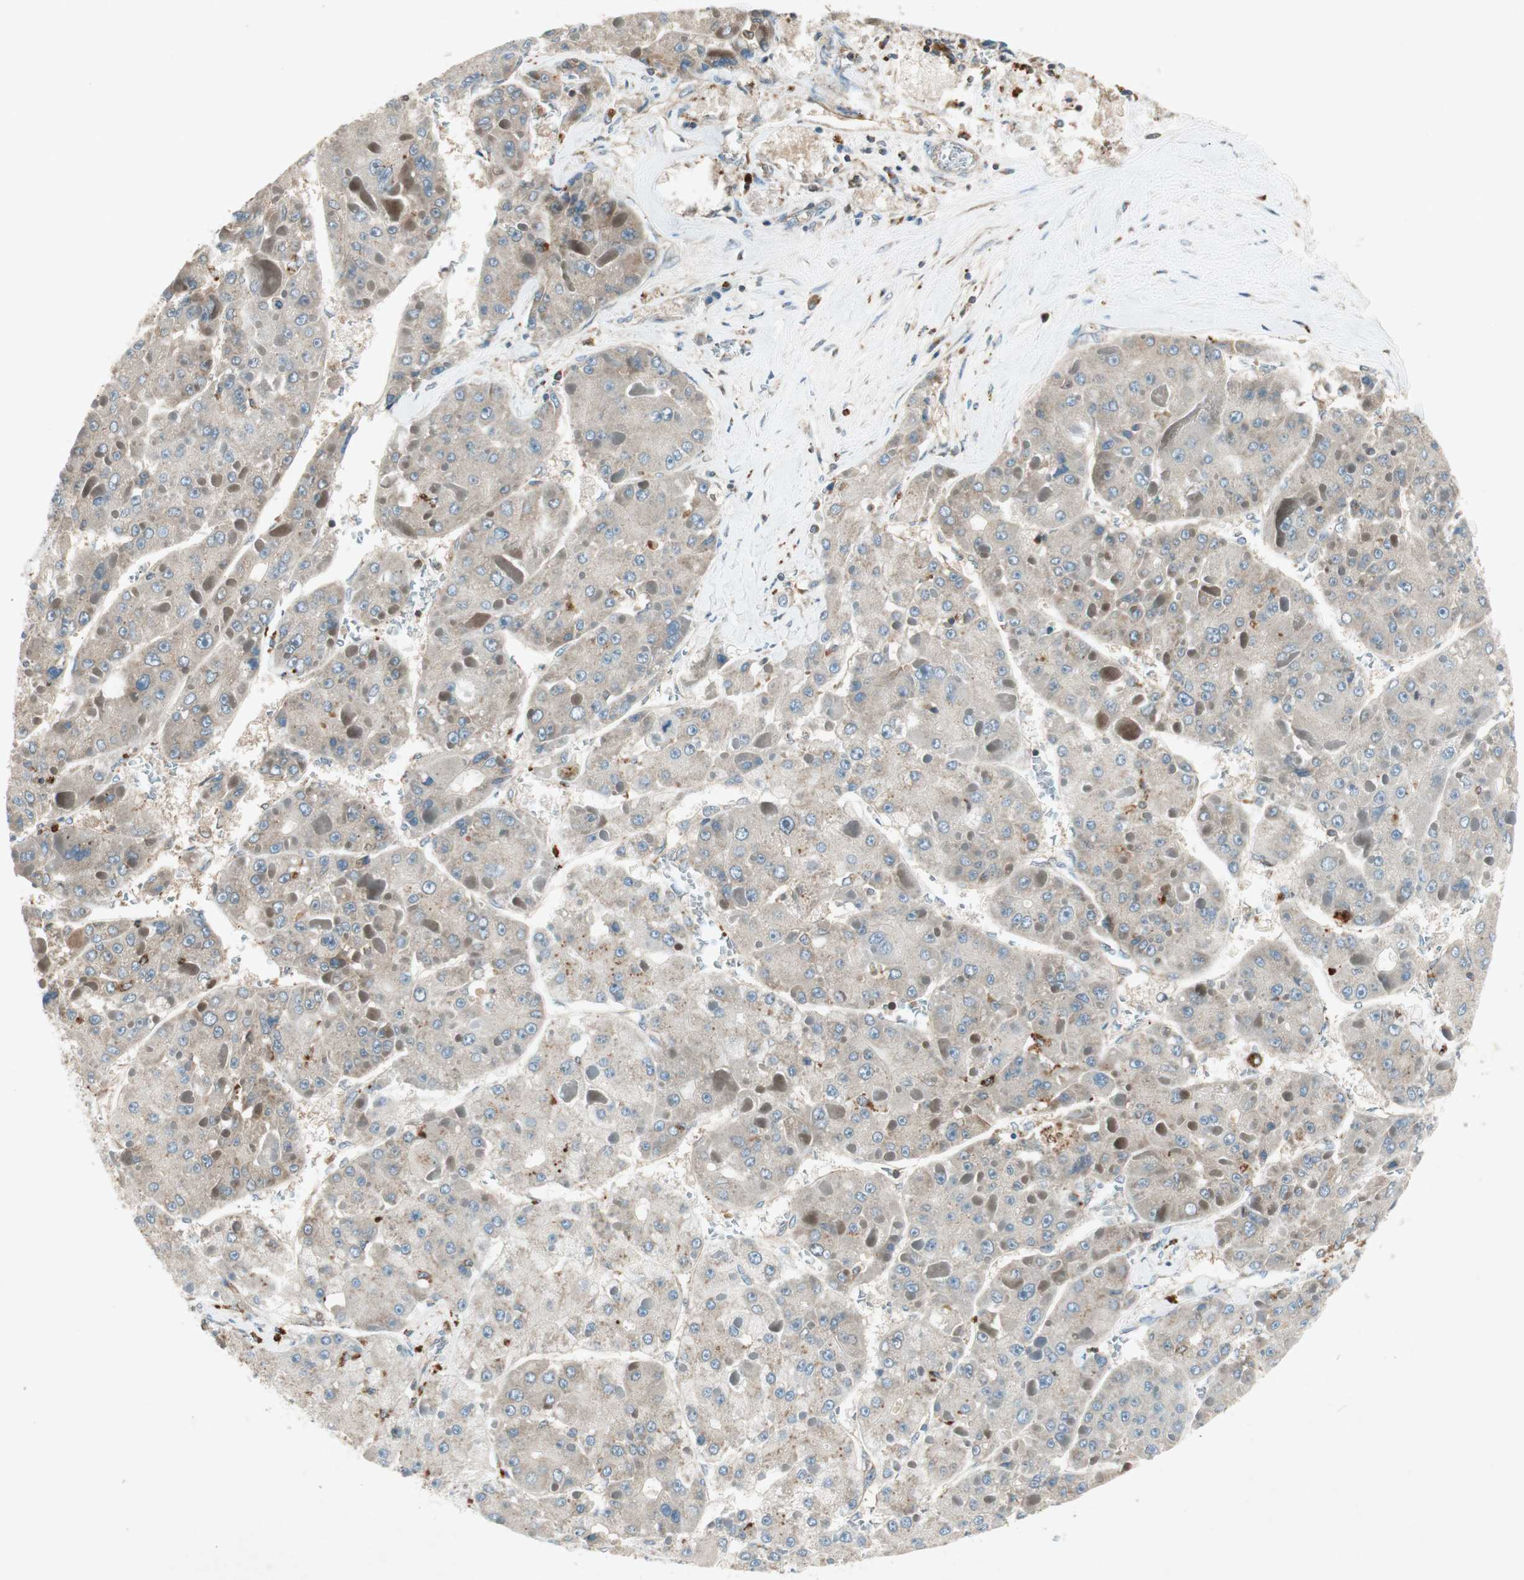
{"staining": {"intensity": "weak", "quantity": "25%-75%", "location": "cytoplasmic/membranous"}, "tissue": "liver cancer", "cell_type": "Tumor cells", "image_type": "cancer", "snomed": [{"axis": "morphology", "description": "Carcinoma, Hepatocellular, NOS"}, {"axis": "topography", "description": "Liver"}], "caption": "IHC image of hepatocellular carcinoma (liver) stained for a protein (brown), which exhibits low levels of weak cytoplasmic/membranous expression in about 25%-75% of tumor cells.", "gene": "CHADL", "patient": {"sex": "female", "age": 73}}